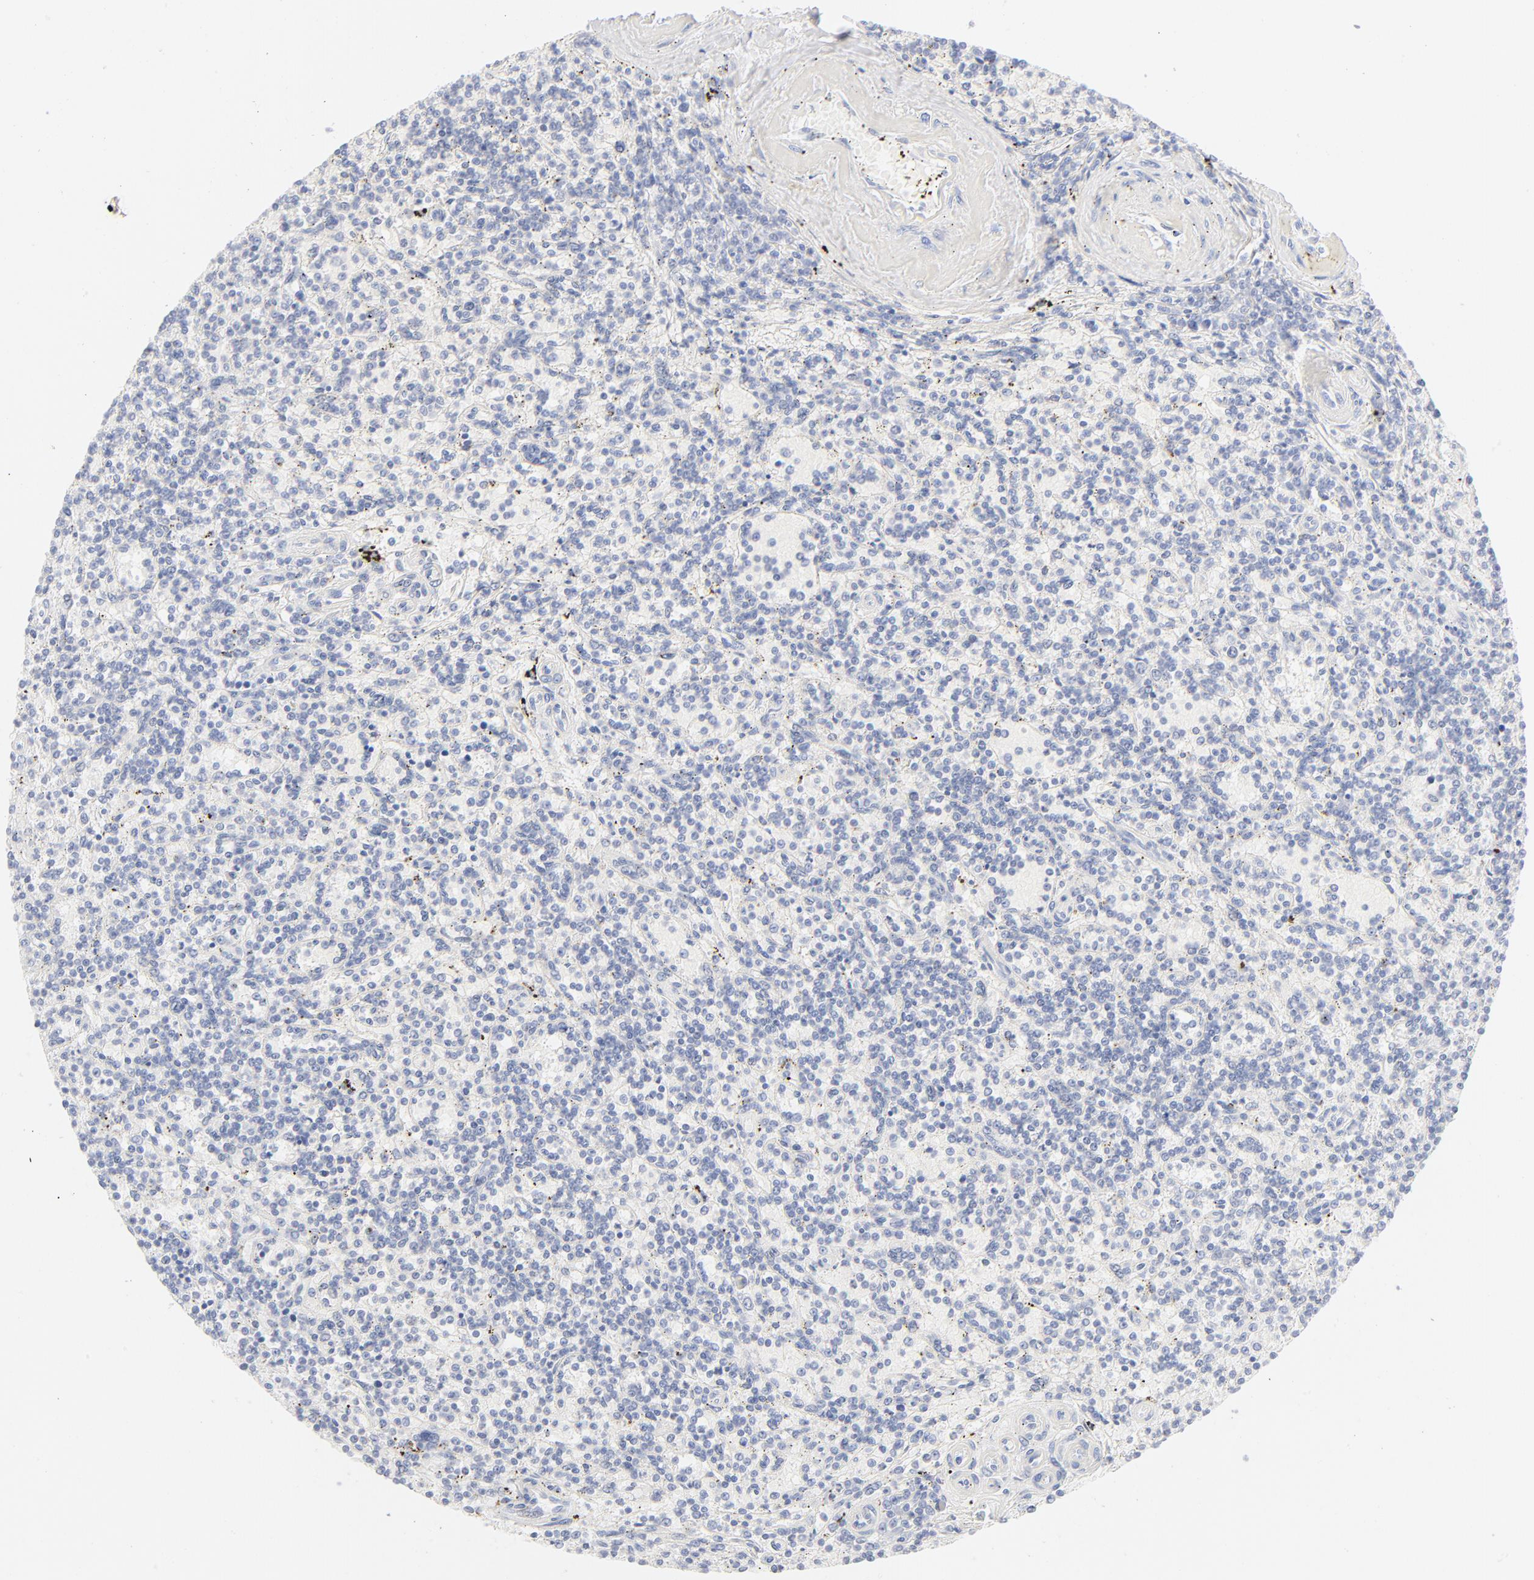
{"staining": {"intensity": "negative", "quantity": "none", "location": "none"}, "tissue": "lymphoma", "cell_type": "Tumor cells", "image_type": "cancer", "snomed": [{"axis": "morphology", "description": "Malignant lymphoma, non-Hodgkin's type, Low grade"}, {"axis": "topography", "description": "Spleen"}], "caption": "The histopathology image demonstrates no staining of tumor cells in malignant lymphoma, non-Hodgkin's type (low-grade).", "gene": "ONECUT1", "patient": {"sex": "male", "age": 73}}